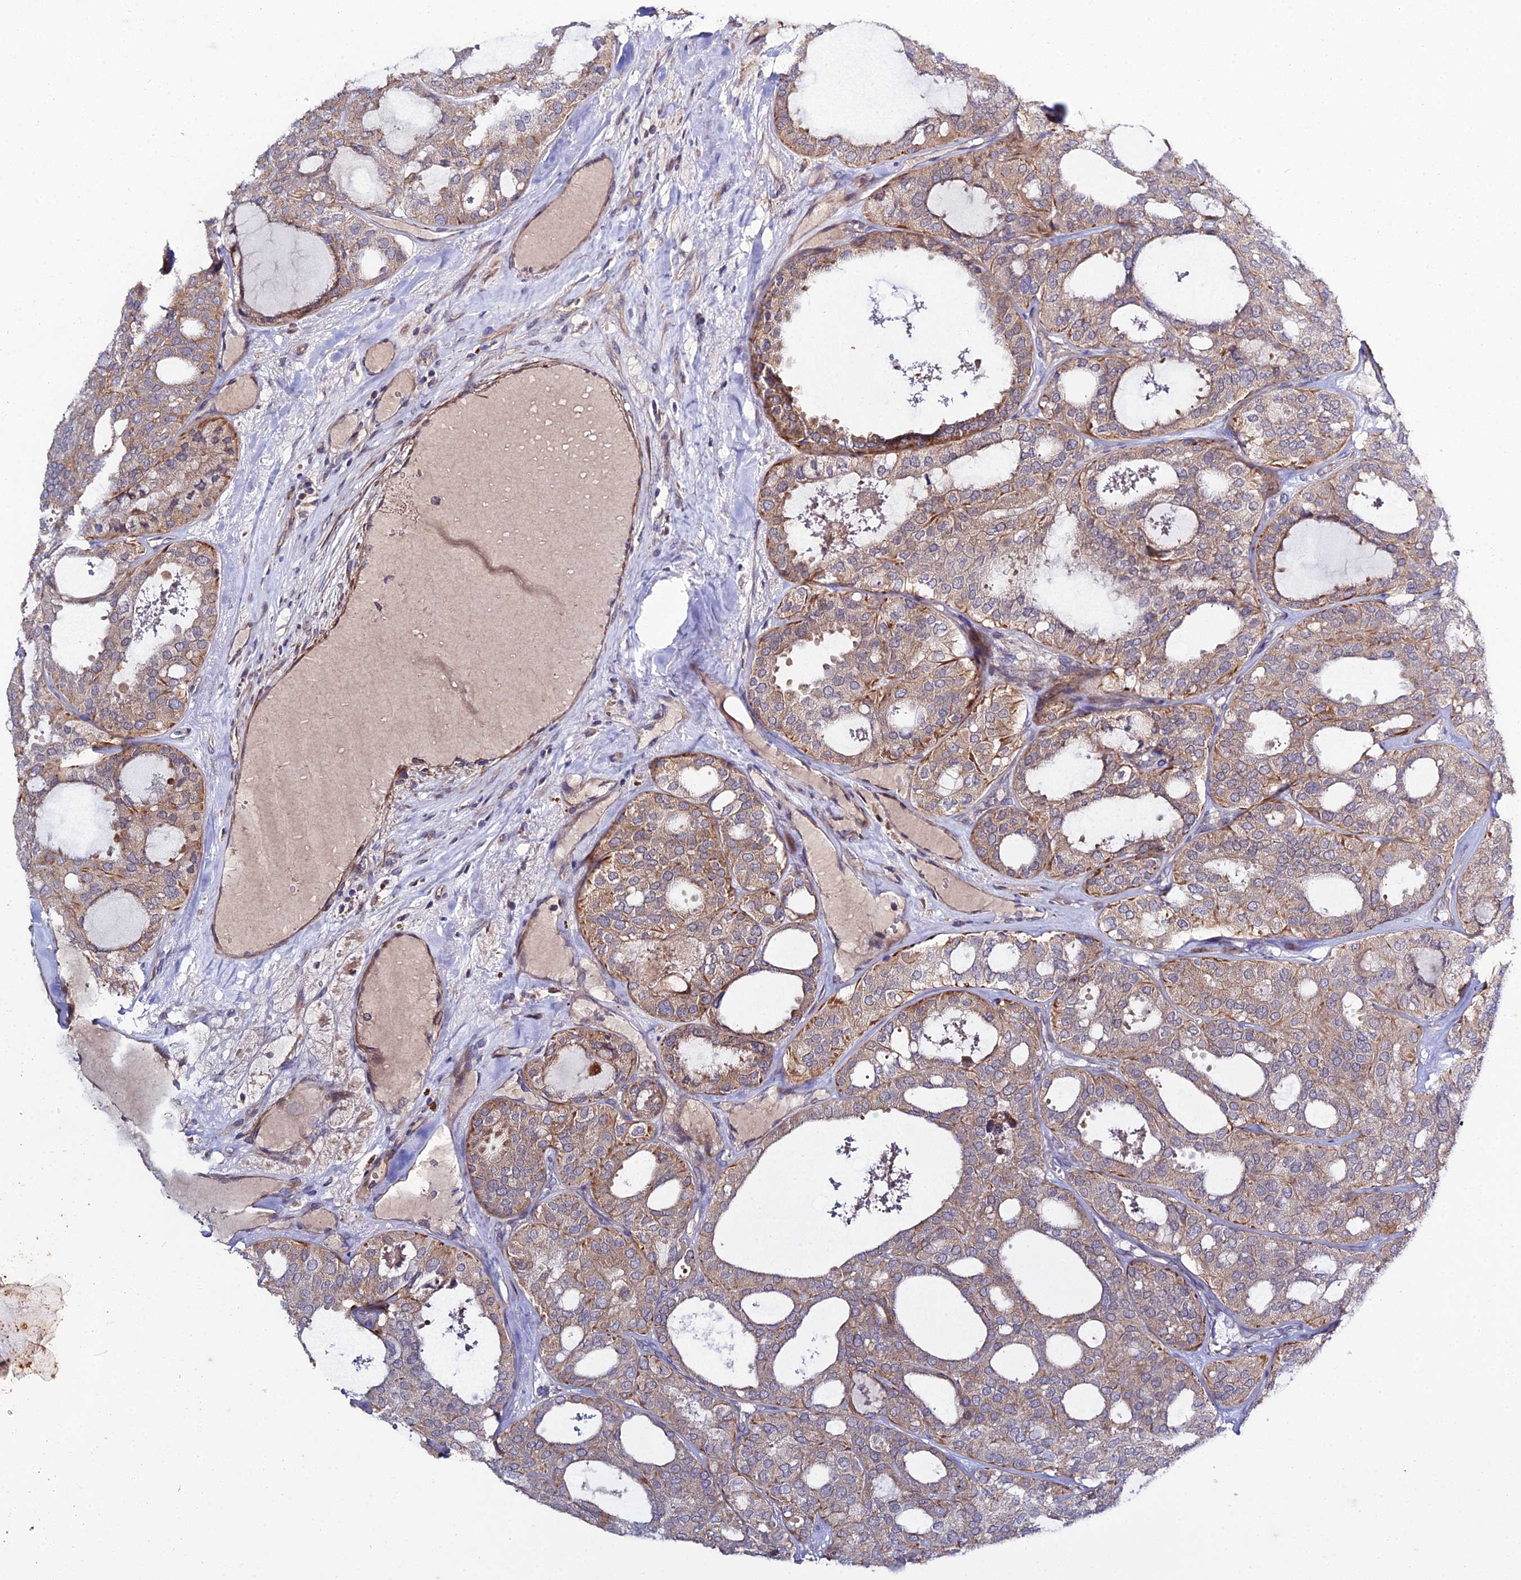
{"staining": {"intensity": "moderate", "quantity": "25%-75%", "location": "cytoplasmic/membranous"}, "tissue": "thyroid cancer", "cell_type": "Tumor cells", "image_type": "cancer", "snomed": [{"axis": "morphology", "description": "Follicular adenoma carcinoma, NOS"}, {"axis": "topography", "description": "Thyroid gland"}], "caption": "High-power microscopy captured an immunohistochemistry (IHC) photomicrograph of thyroid cancer (follicular adenoma carcinoma), revealing moderate cytoplasmic/membranous expression in about 25%-75% of tumor cells.", "gene": "ARL6IP1", "patient": {"sex": "male", "age": 75}}